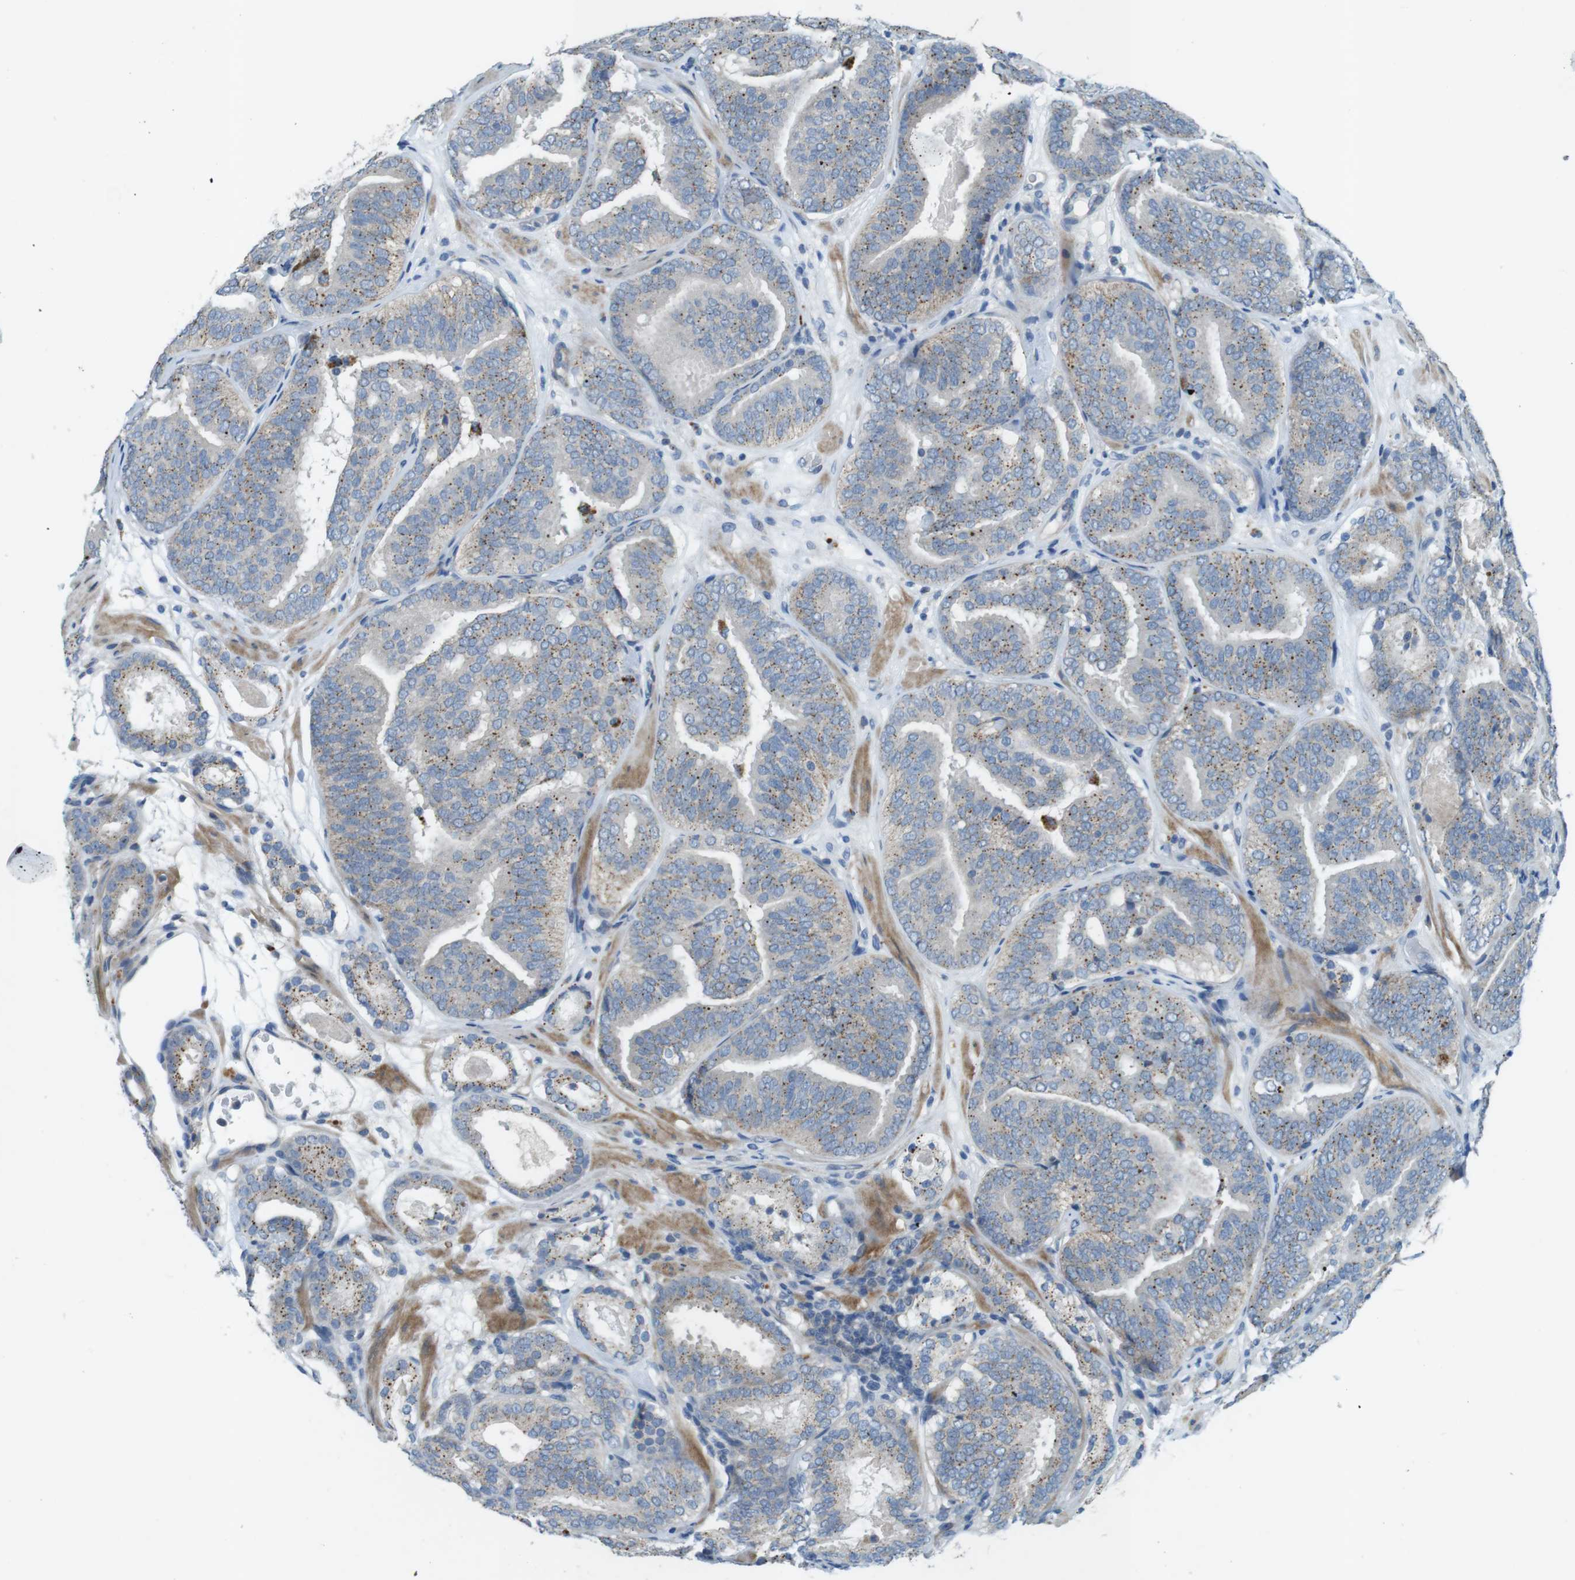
{"staining": {"intensity": "moderate", "quantity": "<25%", "location": "cytoplasmic/membranous"}, "tissue": "prostate cancer", "cell_type": "Tumor cells", "image_type": "cancer", "snomed": [{"axis": "morphology", "description": "Adenocarcinoma, Low grade"}, {"axis": "topography", "description": "Prostate"}], "caption": "Prostate cancer stained with DAB immunohistochemistry shows low levels of moderate cytoplasmic/membranous staining in approximately <25% of tumor cells. The staining is performed using DAB (3,3'-diaminobenzidine) brown chromogen to label protein expression. The nuclei are counter-stained blue using hematoxylin.", "gene": "TYW1", "patient": {"sex": "male", "age": 69}}